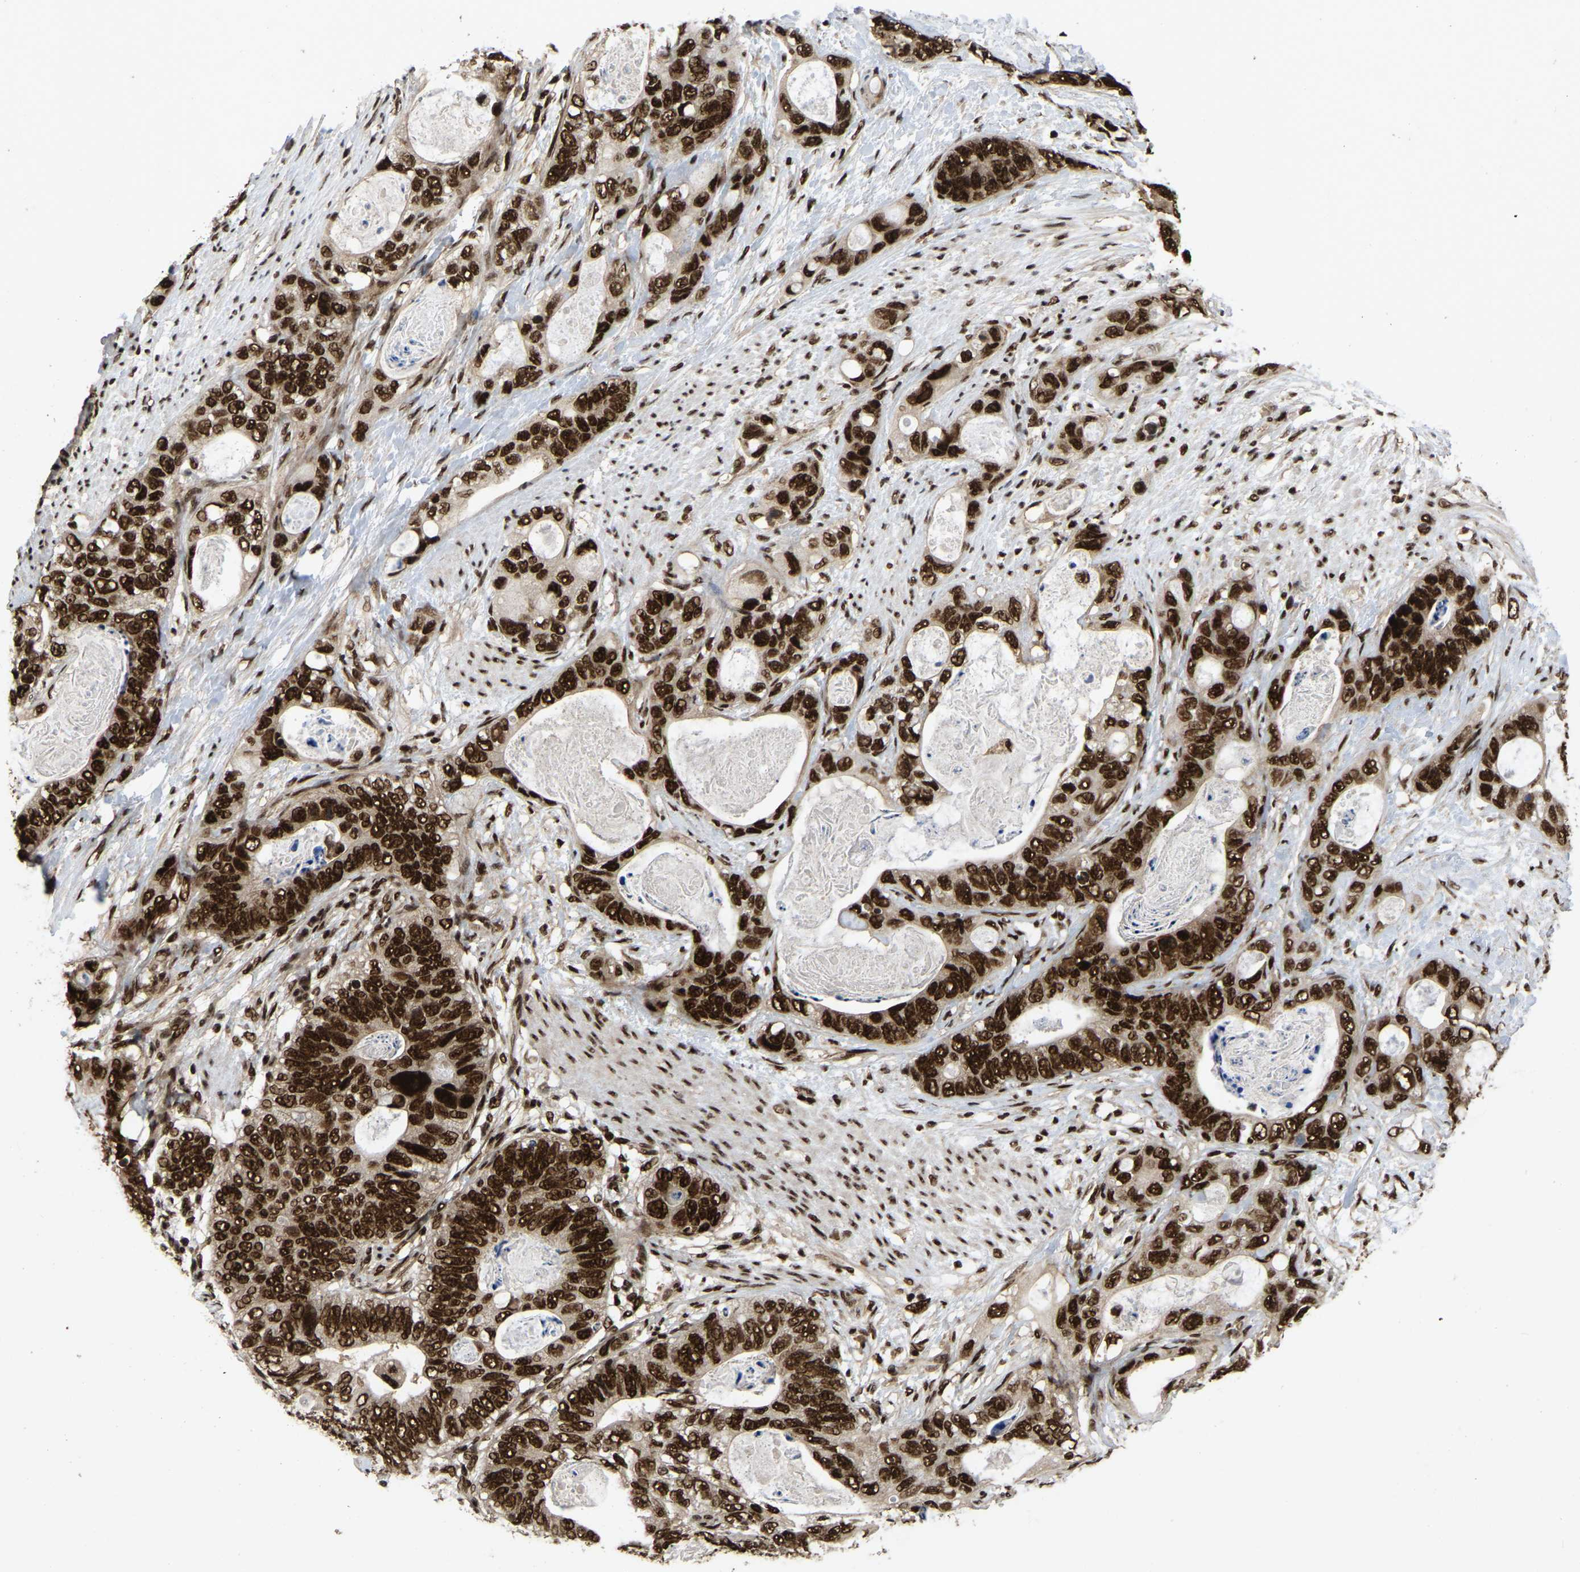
{"staining": {"intensity": "strong", "quantity": ">75%", "location": "nuclear"}, "tissue": "stomach cancer", "cell_type": "Tumor cells", "image_type": "cancer", "snomed": [{"axis": "morphology", "description": "Normal tissue, NOS"}, {"axis": "morphology", "description": "Adenocarcinoma, NOS"}, {"axis": "topography", "description": "Stomach"}], "caption": "An image showing strong nuclear staining in approximately >75% of tumor cells in stomach cancer (adenocarcinoma), as visualized by brown immunohistochemical staining.", "gene": "TBL1XR1", "patient": {"sex": "female", "age": 89}}